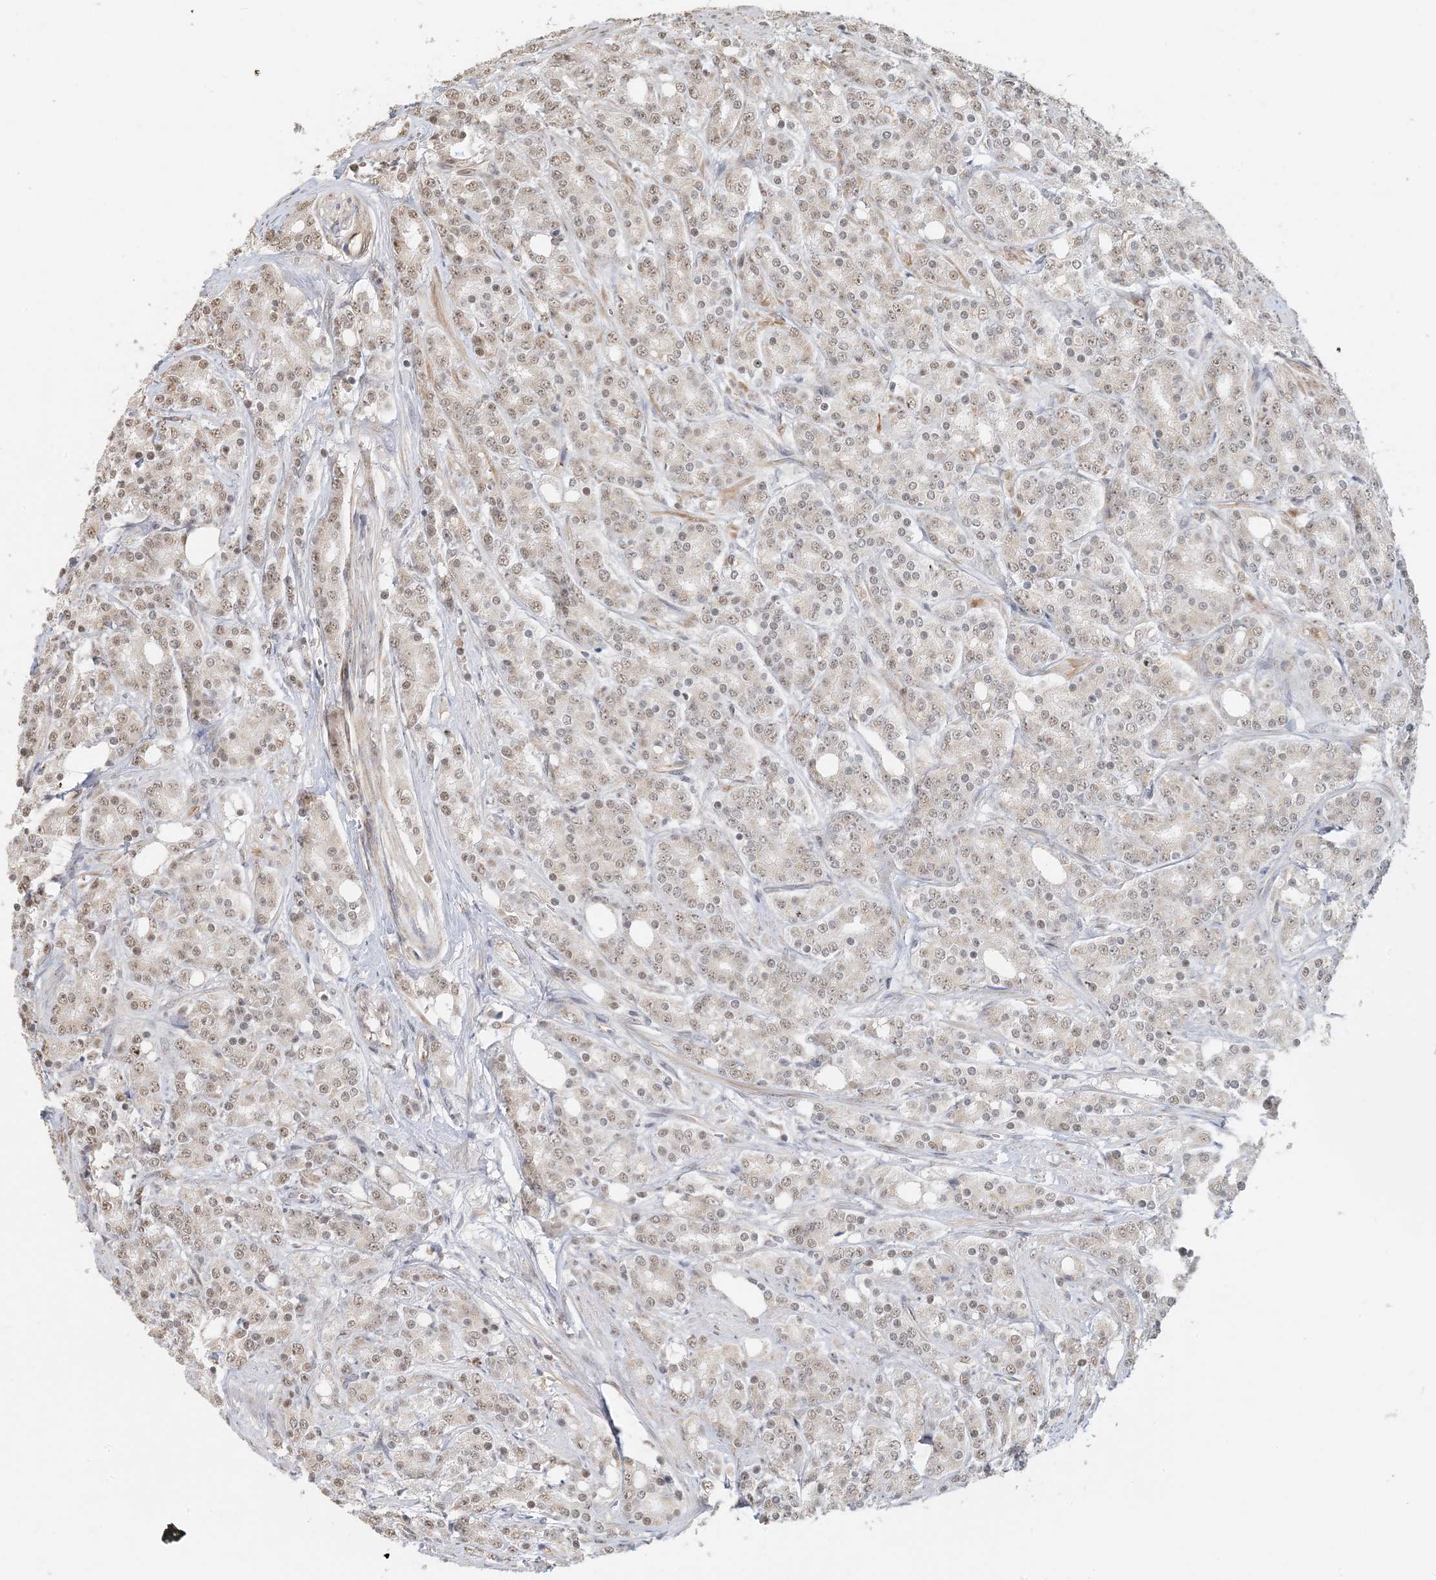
{"staining": {"intensity": "weak", "quantity": "25%-75%", "location": "cytoplasmic/membranous,nuclear"}, "tissue": "prostate cancer", "cell_type": "Tumor cells", "image_type": "cancer", "snomed": [{"axis": "morphology", "description": "Adenocarcinoma, High grade"}, {"axis": "topography", "description": "Prostate"}], "caption": "Weak cytoplasmic/membranous and nuclear staining for a protein is appreciated in approximately 25%-75% of tumor cells of prostate adenocarcinoma (high-grade) using immunohistochemistry.", "gene": "ZCCHC4", "patient": {"sex": "male", "age": 62}}